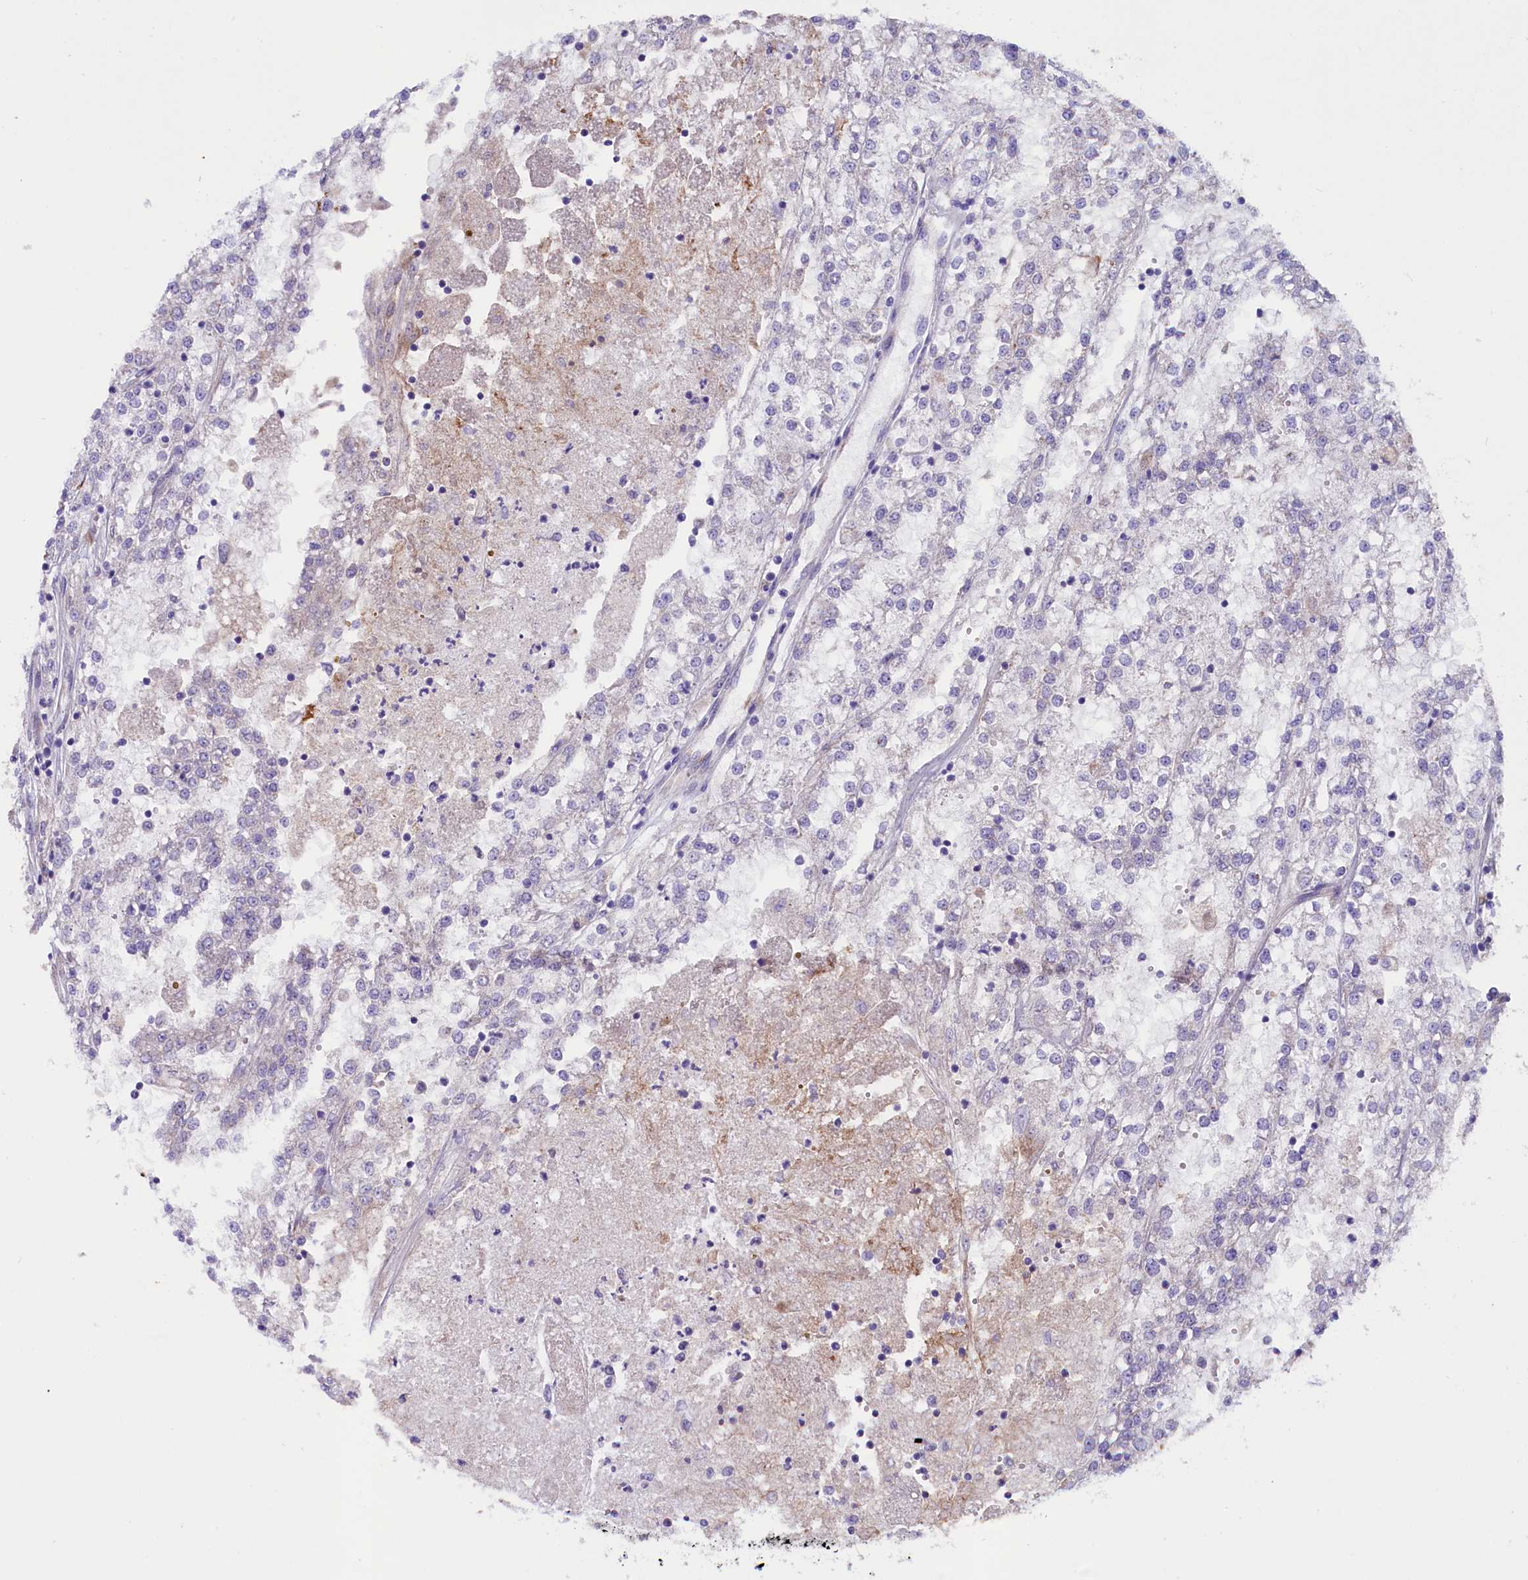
{"staining": {"intensity": "negative", "quantity": "none", "location": "none"}, "tissue": "renal cancer", "cell_type": "Tumor cells", "image_type": "cancer", "snomed": [{"axis": "morphology", "description": "Adenocarcinoma, NOS"}, {"axis": "topography", "description": "Kidney"}], "caption": "Immunohistochemistry (IHC) histopathology image of neoplastic tissue: renal cancer (adenocarcinoma) stained with DAB shows no significant protein expression in tumor cells.", "gene": "GPR108", "patient": {"sex": "female", "age": 52}}